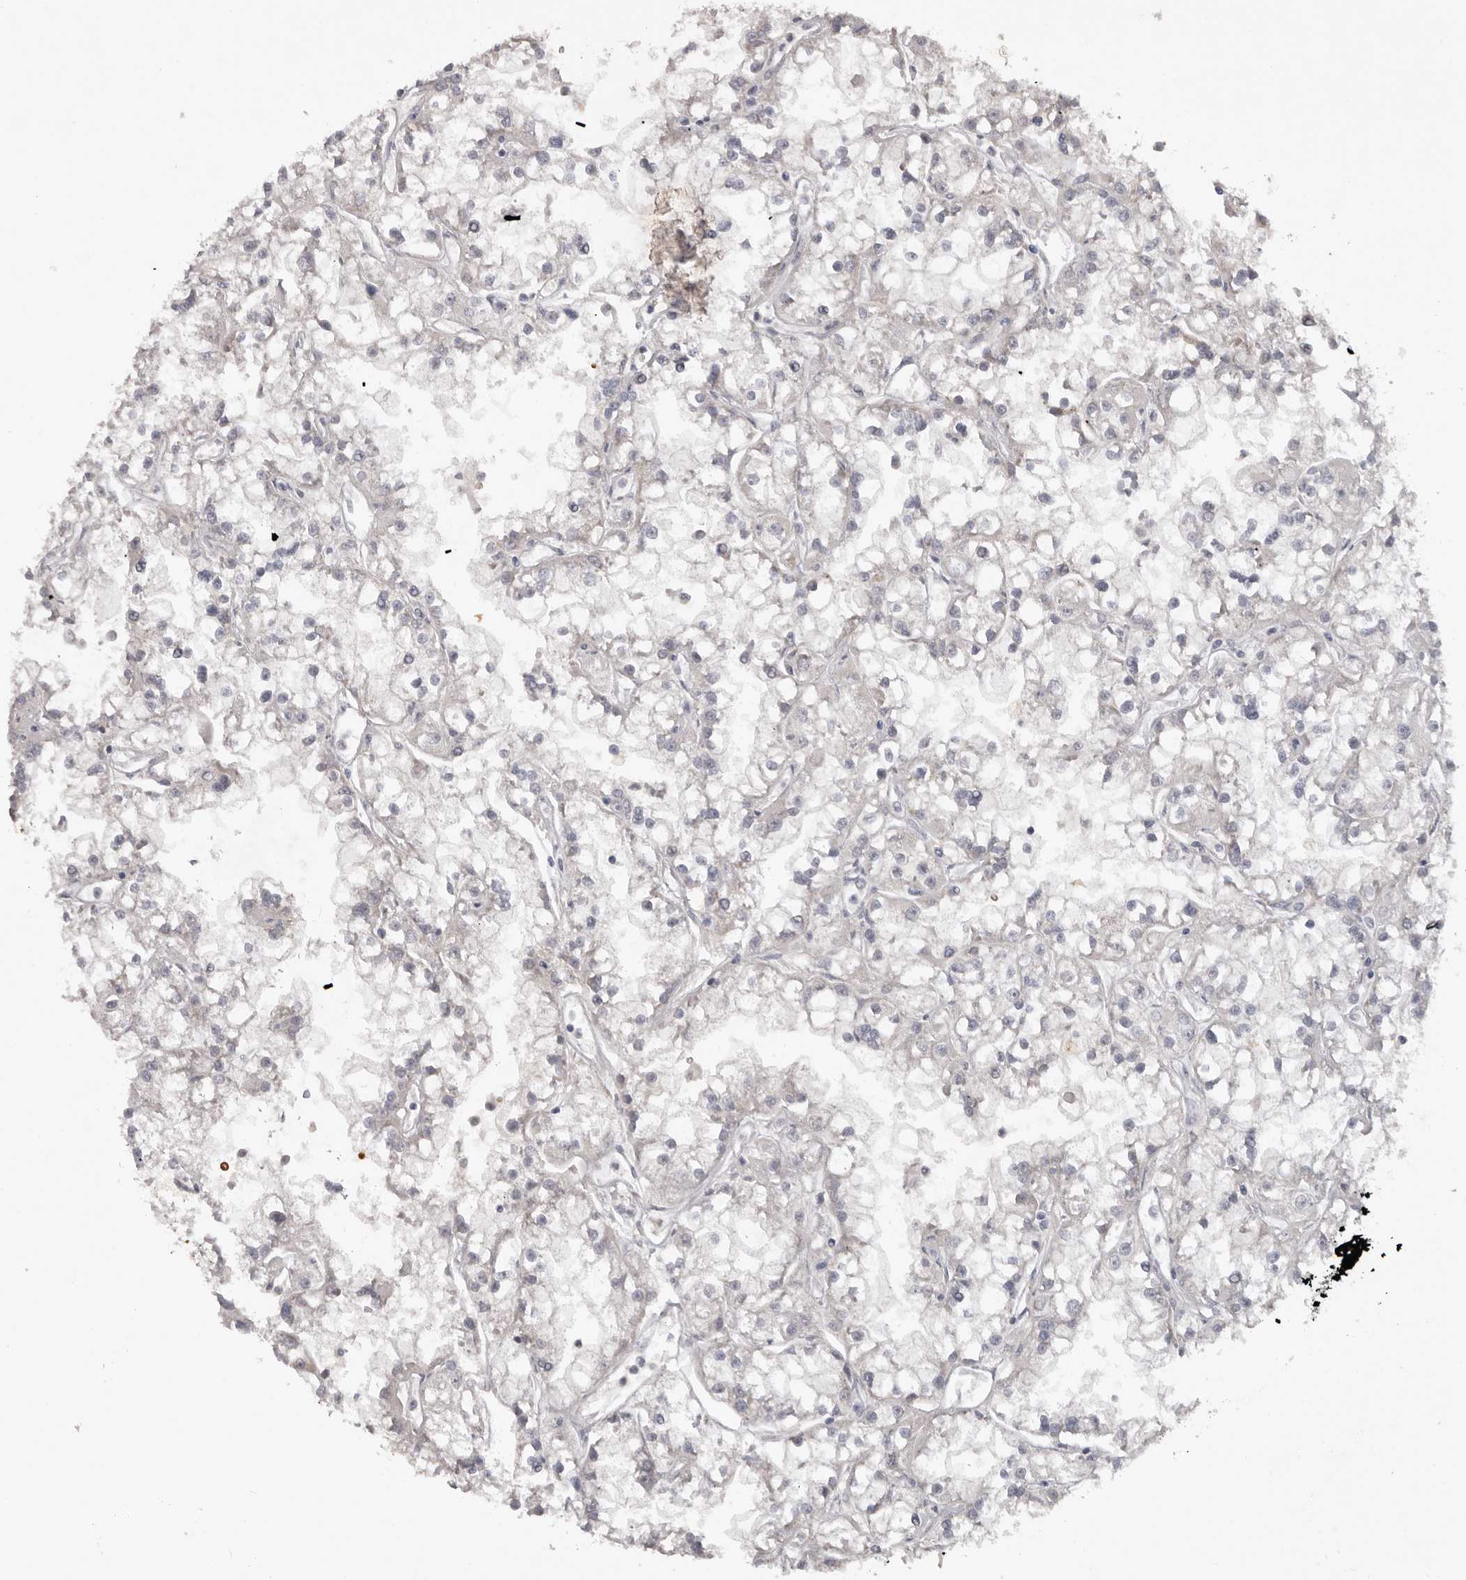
{"staining": {"intensity": "negative", "quantity": "none", "location": "none"}, "tissue": "renal cancer", "cell_type": "Tumor cells", "image_type": "cancer", "snomed": [{"axis": "morphology", "description": "Adenocarcinoma, NOS"}, {"axis": "topography", "description": "Kidney"}], "caption": "Immunohistochemical staining of human renal adenocarcinoma exhibits no significant expression in tumor cells.", "gene": "TNR", "patient": {"sex": "female", "age": 52}}